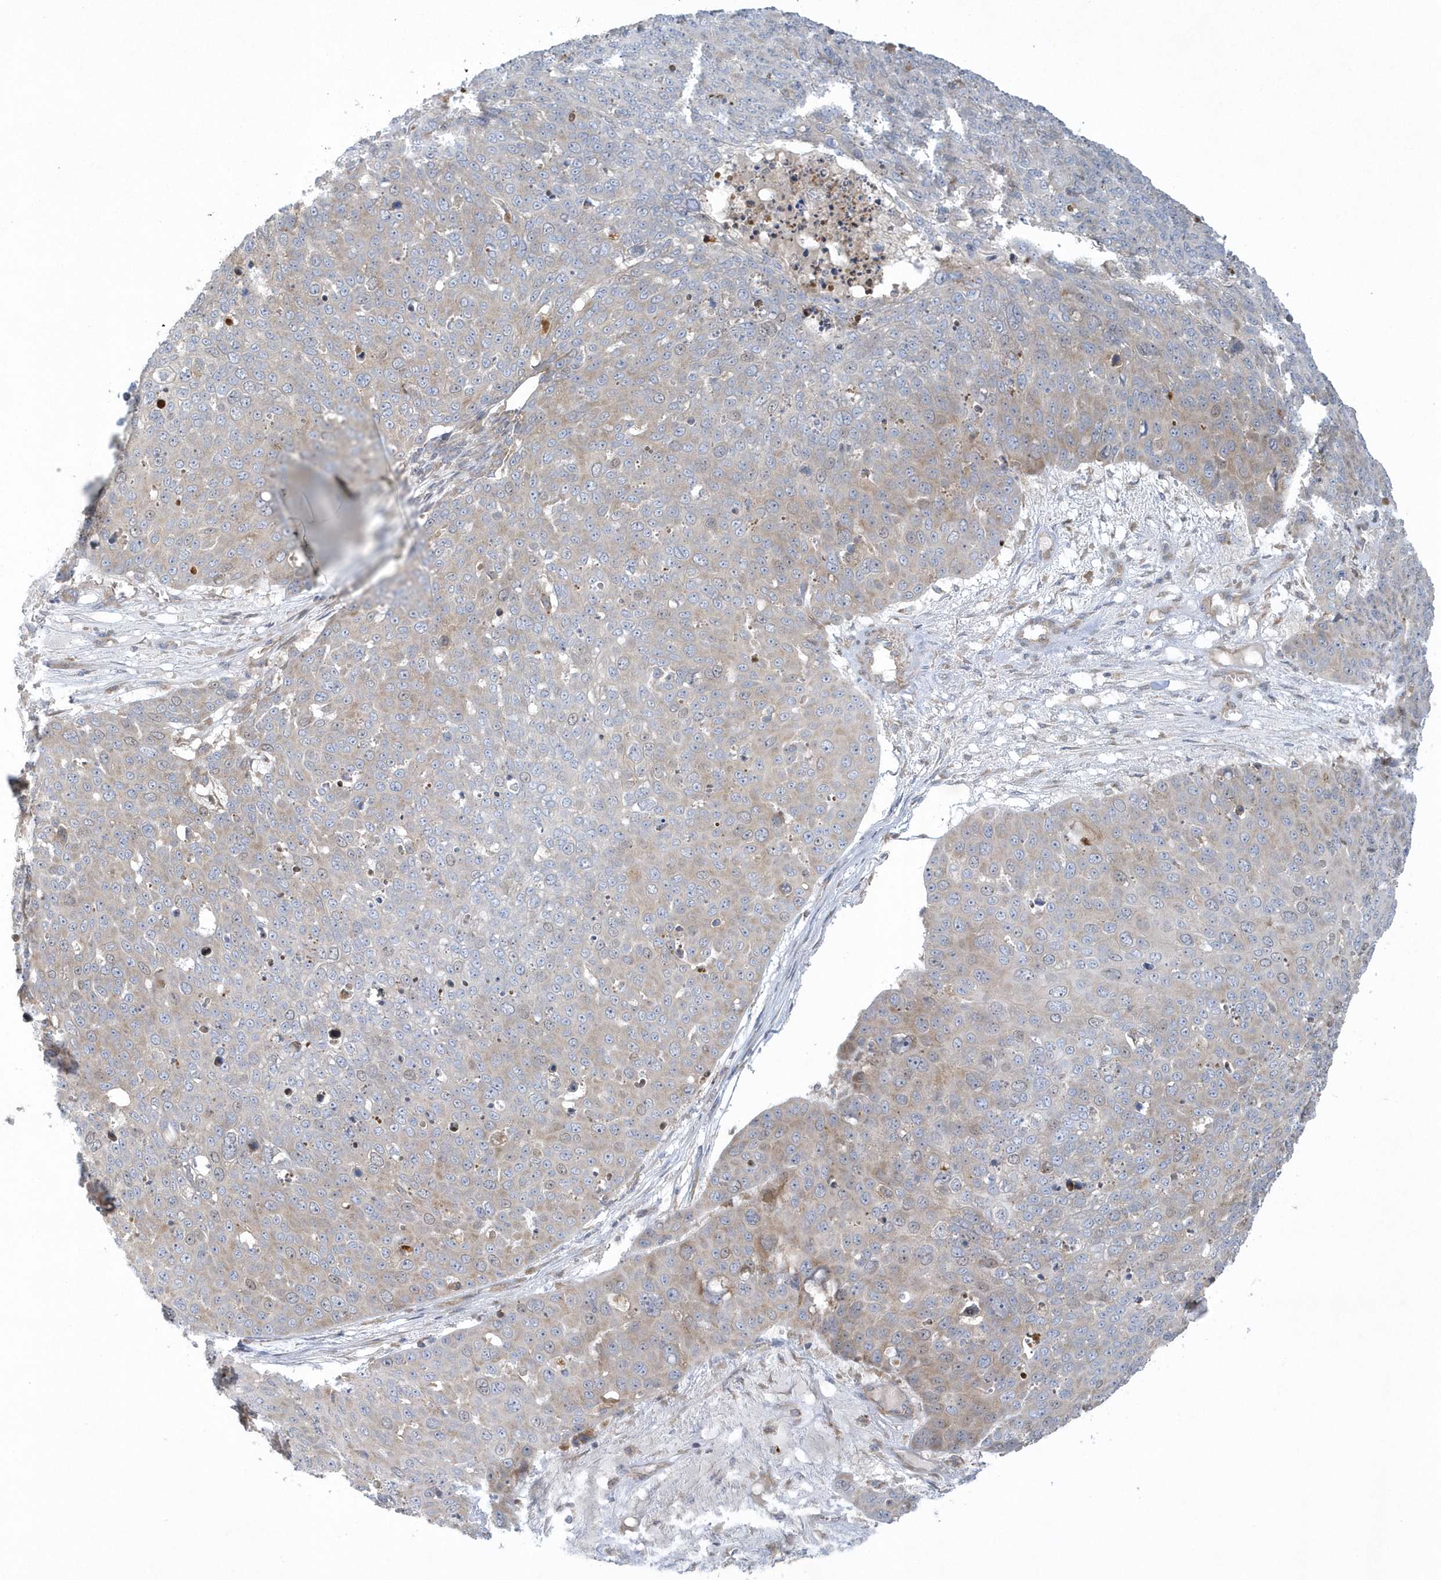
{"staining": {"intensity": "weak", "quantity": "<25%", "location": "cytoplasmic/membranous"}, "tissue": "skin cancer", "cell_type": "Tumor cells", "image_type": "cancer", "snomed": [{"axis": "morphology", "description": "Squamous cell carcinoma, NOS"}, {"axis": "topography", "description": "Skin"}], "caption": "IHC photomicrograph of neoplastic tissue: human skin cancer (squamous cell carcinoma) stained with DAB demonstrates no significant protein positivity in tumor cells.", "gene": "CNOT10", "patient": {"sex": "male", "age": 71}}